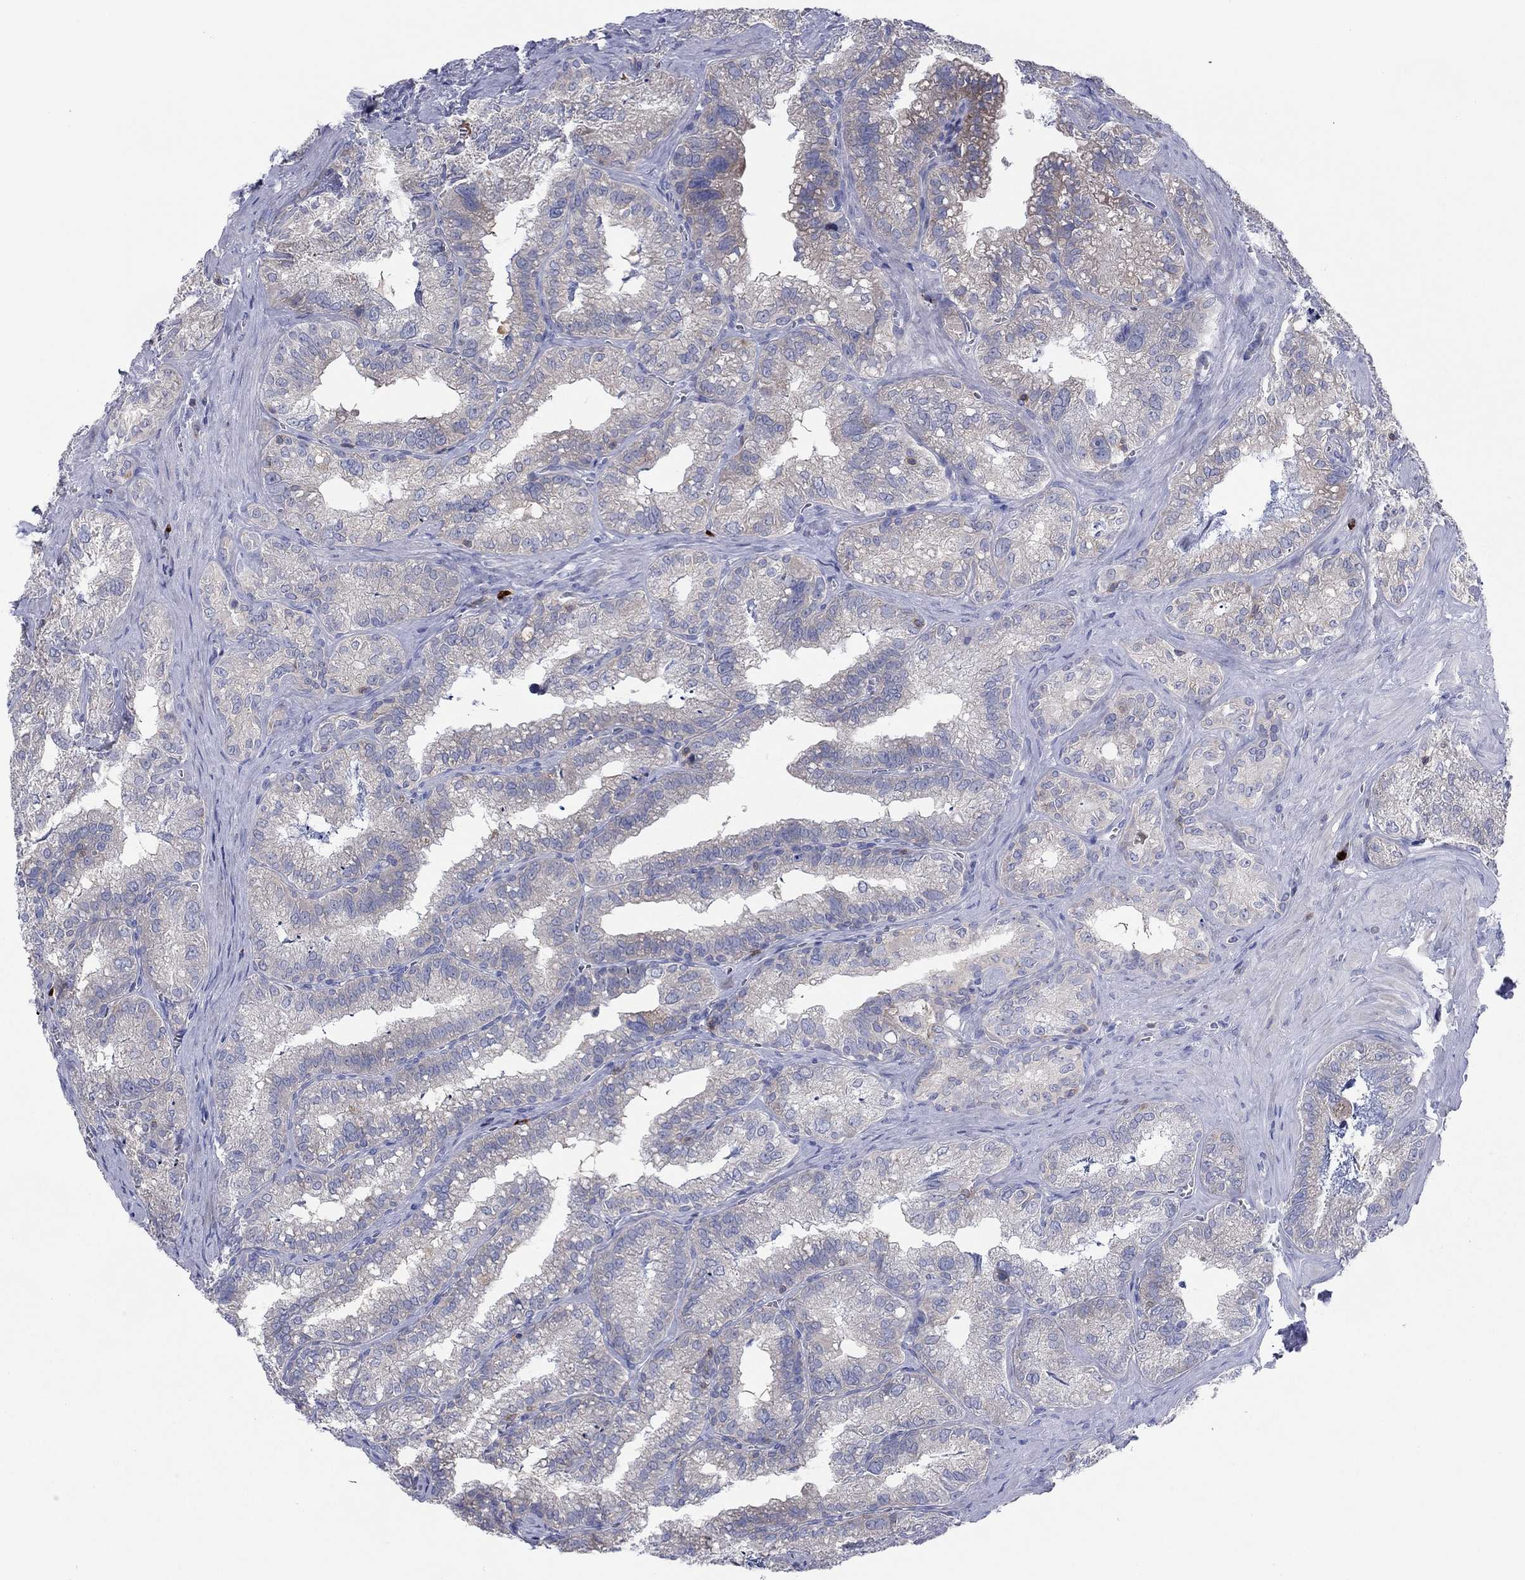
{"staining": {"intensity": "negative", "quantity": "none", "location": "none"}, "tissue": "seminal vesicle", "cell_type": "Glandular cells", "image_type": "normal", "snomed": [{"axis": "morphology", "description": "Normal tissue, NOS"}, {"axis": "topography", "description": "Seminal veicle"}], "caption": "Immunohistochemical staining of unremarkable human seminal vesicle exhibits no significant staining in glandular cells. (Immunohistochemistry, brightfield microscopy, high magnification).", "gene": "PVR", "patient": {"sex": "male", "age": 57}}